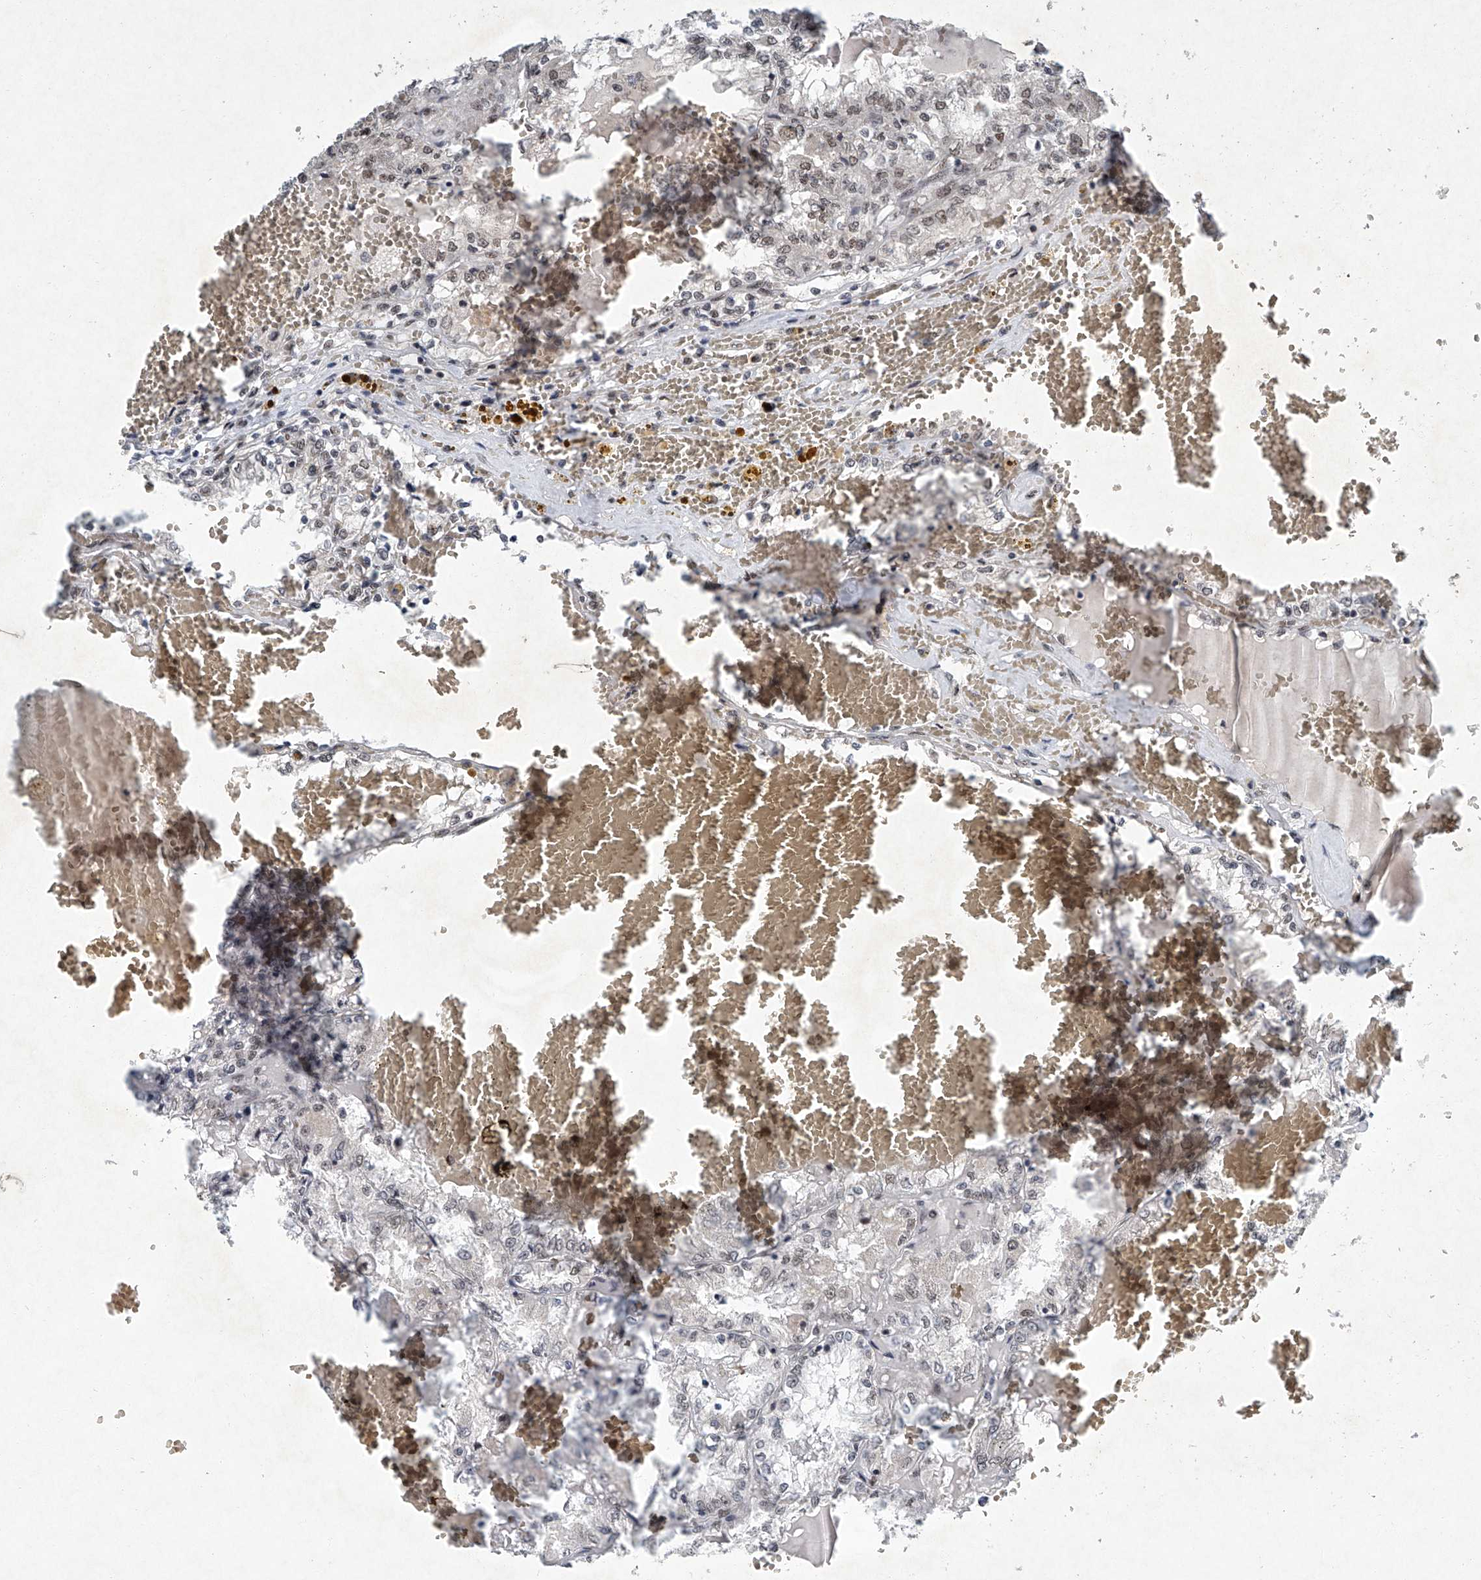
{"staining": {"intensity": "weak", "quantity": "<25%", "location": "nuclear"}, "tissue": "renal cancer", "cell_type": "Tumor cells", "image_type": "cancer", "snomed": [{"axis": "morphology", "description": "Adenocarcinoma, NOS"}, {"axis": "topography", "description": "Kidney"}], "caption": "Renal adenocarcinoma stained for a protein using IHC shows no positivity tumor cells.", "gene": "TFDP1", "patient": {"sex": "female", "age": 56}}